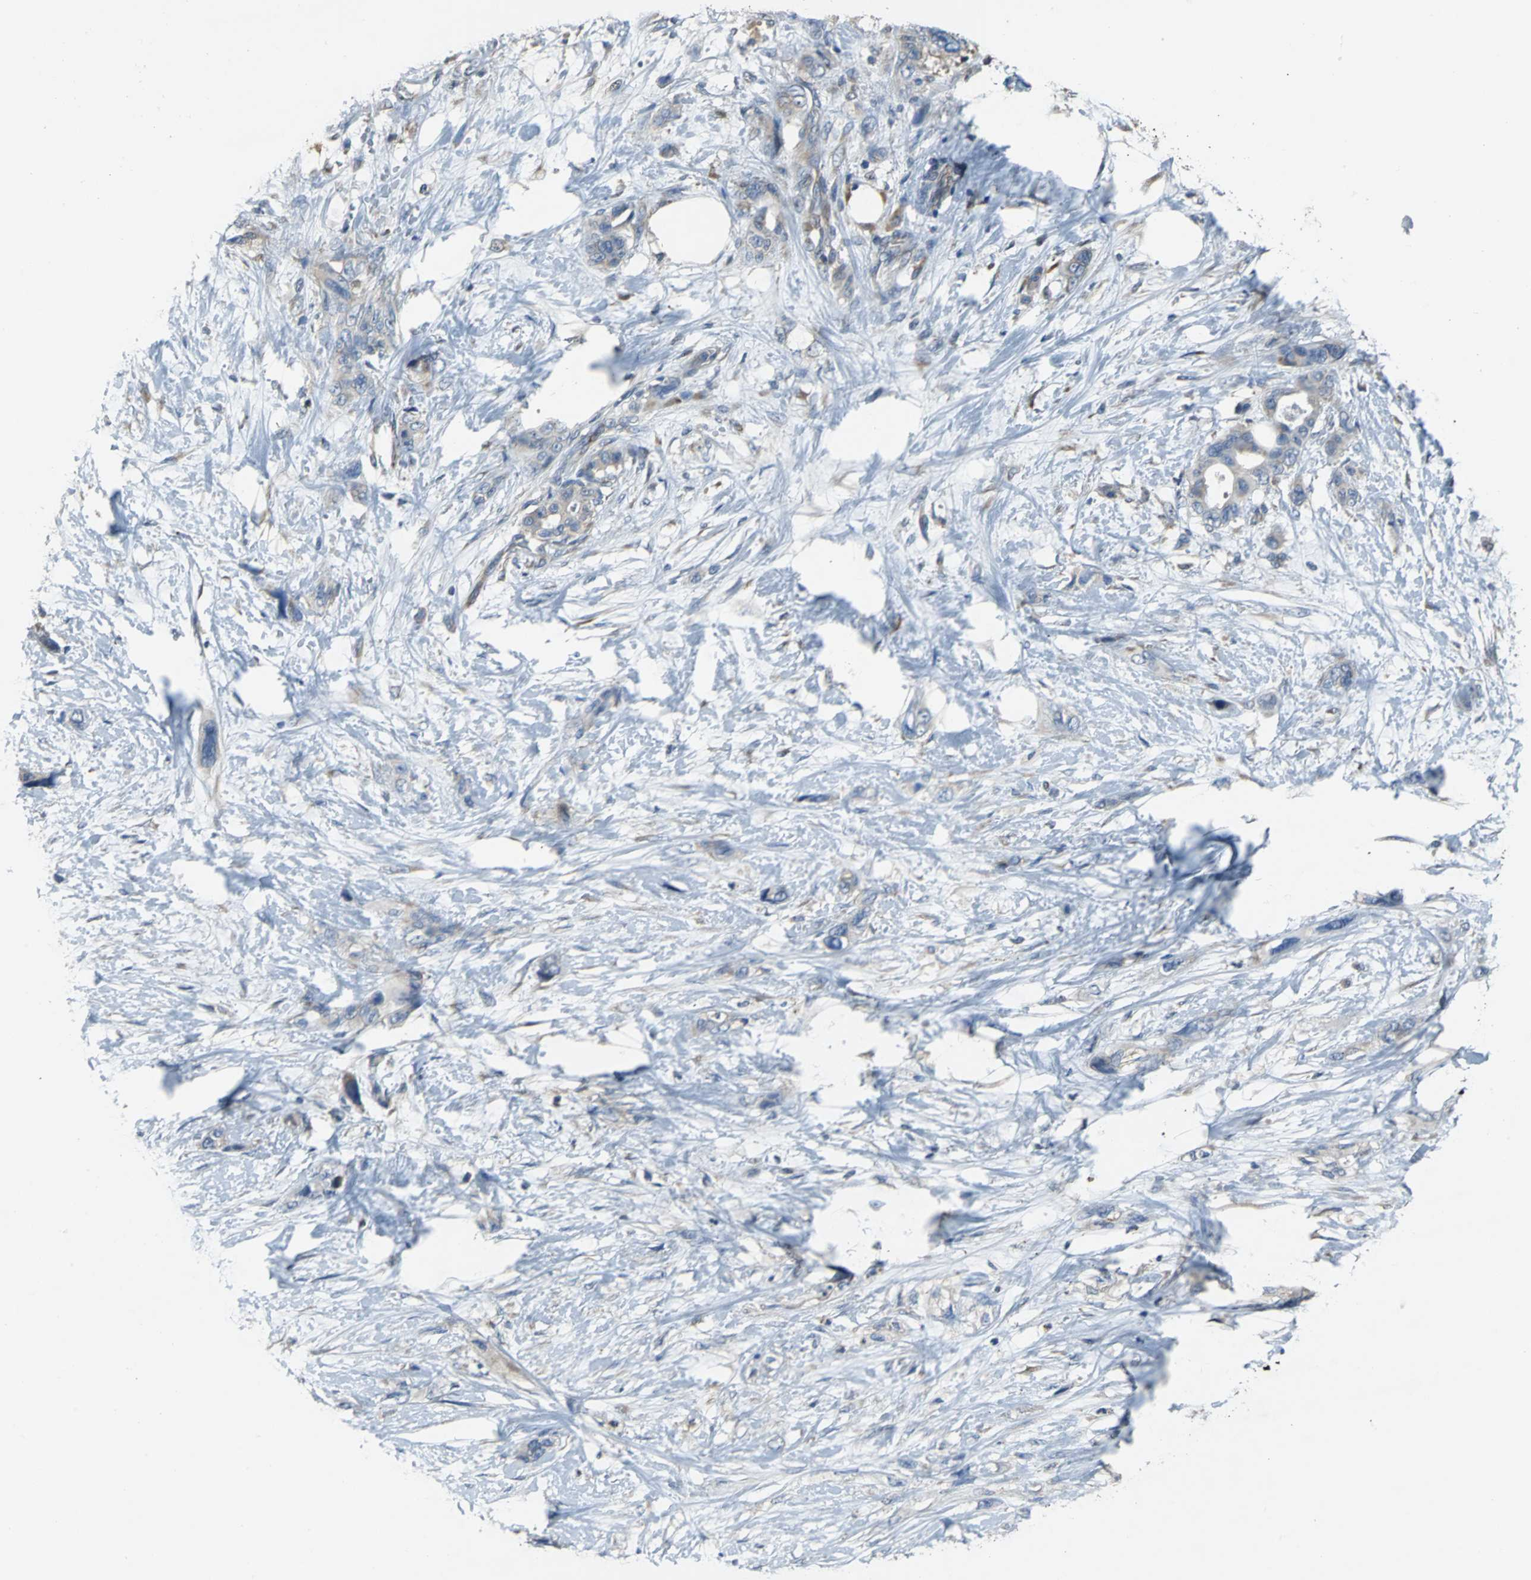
{"staining": {"intensity": "weak", "quantity": "25%-75%", "location": "cytoplasmic/membranous"}, "tissue": "pancreatic cancer", "cell_type": "Tumor cells", "image_type": "cancer", "snomed": [{"axis": "morphology", "description": "Adenocarcinoma, NOS"}, {"axis": "topography", "description": "Pancreas"}], "caption": "Brown immunohistochemical staining in pancreatic adenocarcinoma demonstrates weak cytoplasmic/membranous expression in about 25%-75% of tumor cells. Nuclei are stained in blue.", "gene": "EIF5A", "patient": {"sex": "male", "age": 46}}